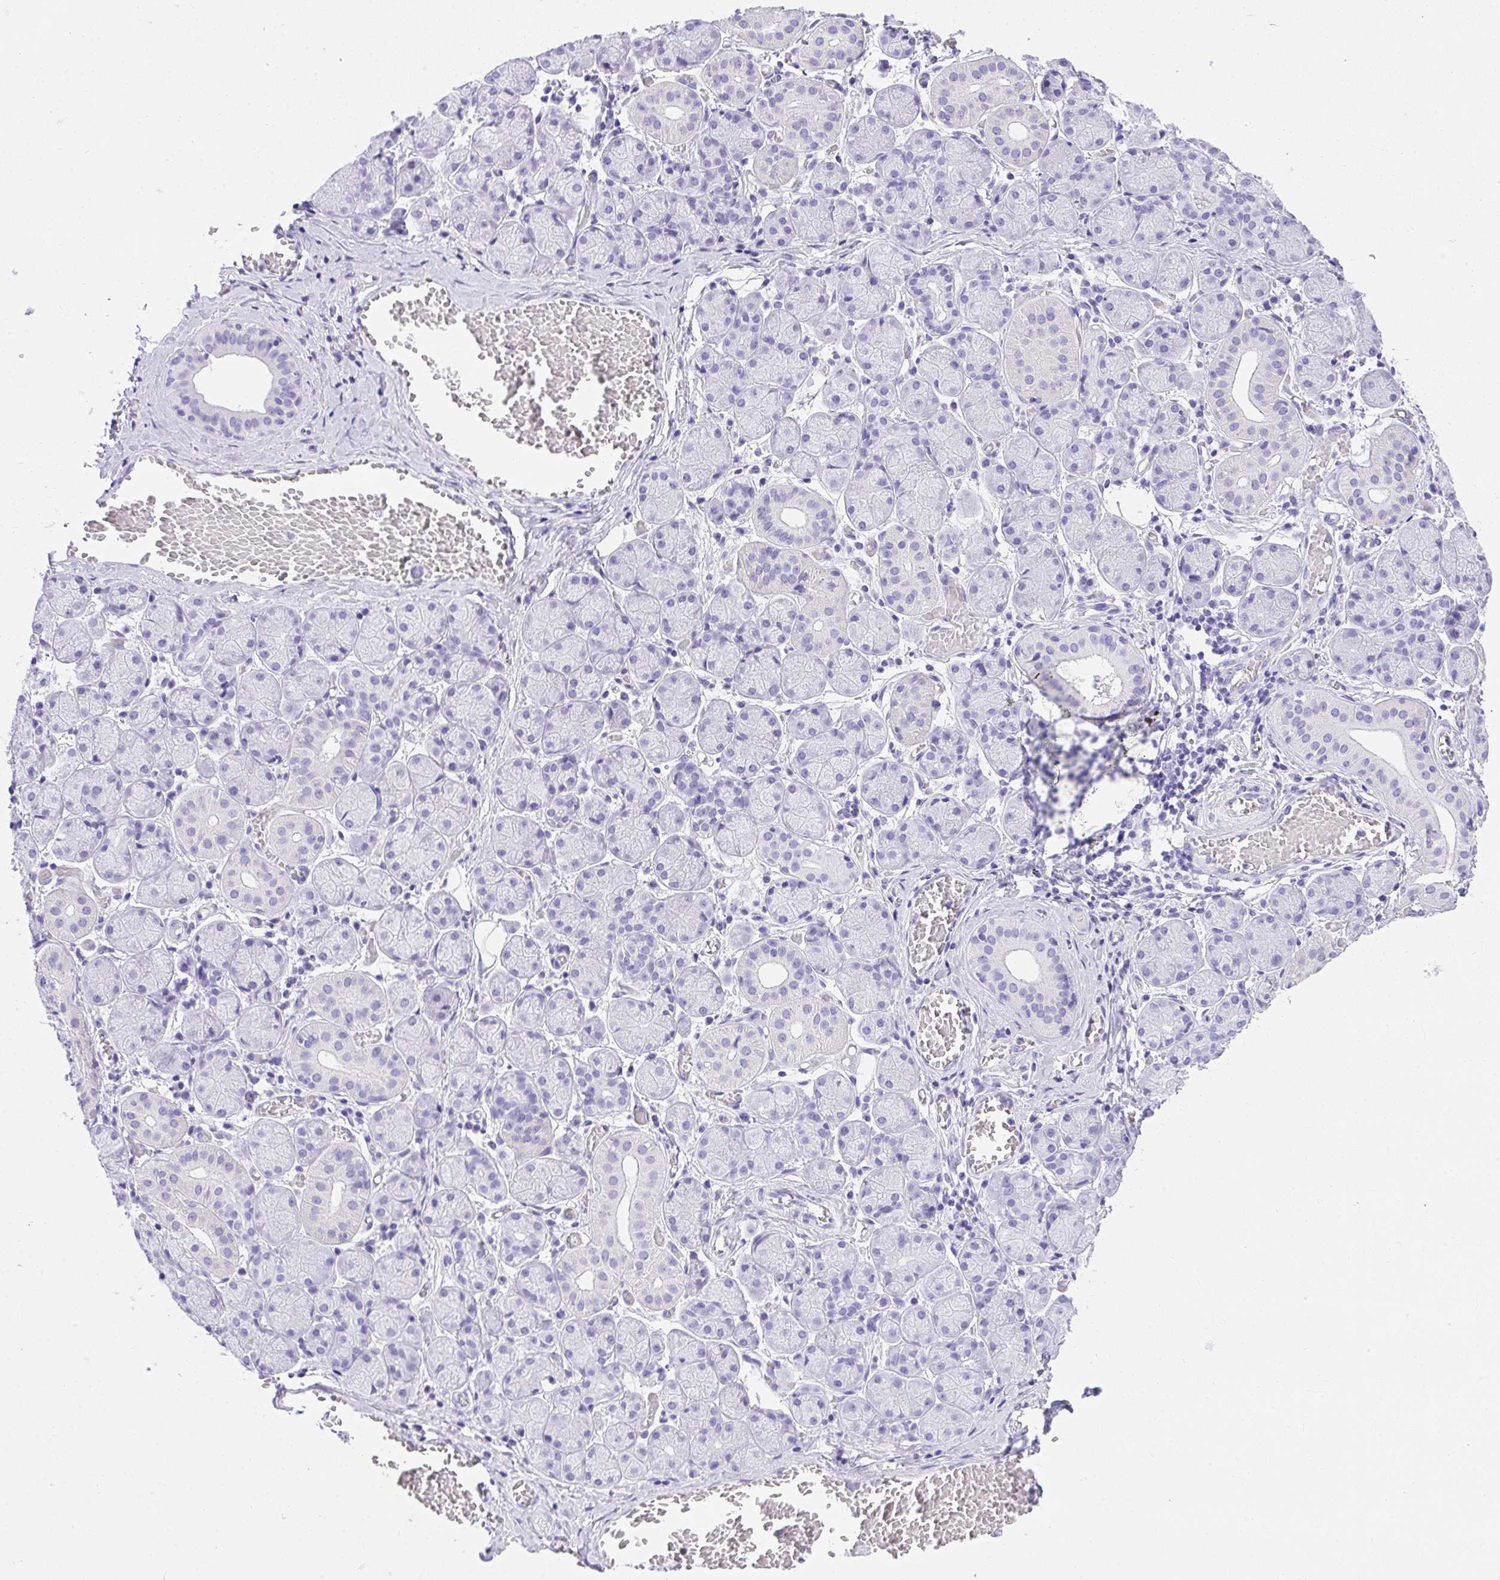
{"staining": {"intensity": "negative", "quantity": "none", "location": "none"}, "tissue": "salivary gland", "cell_type": "Glandular cells", "image_type": "normal", "snomed": [{"axis": "morphology", "description": "Normal tissue, NOS"}, {"axis": "topography", "description": "Salivary gland"}], "caption": "This is an immunohistochemistry (IHC) micrograph of benign human salivary gland. There is no positivity in glandular cells.", "gene": "AVIL", "patient": {"sex": "female", "age": 24}}